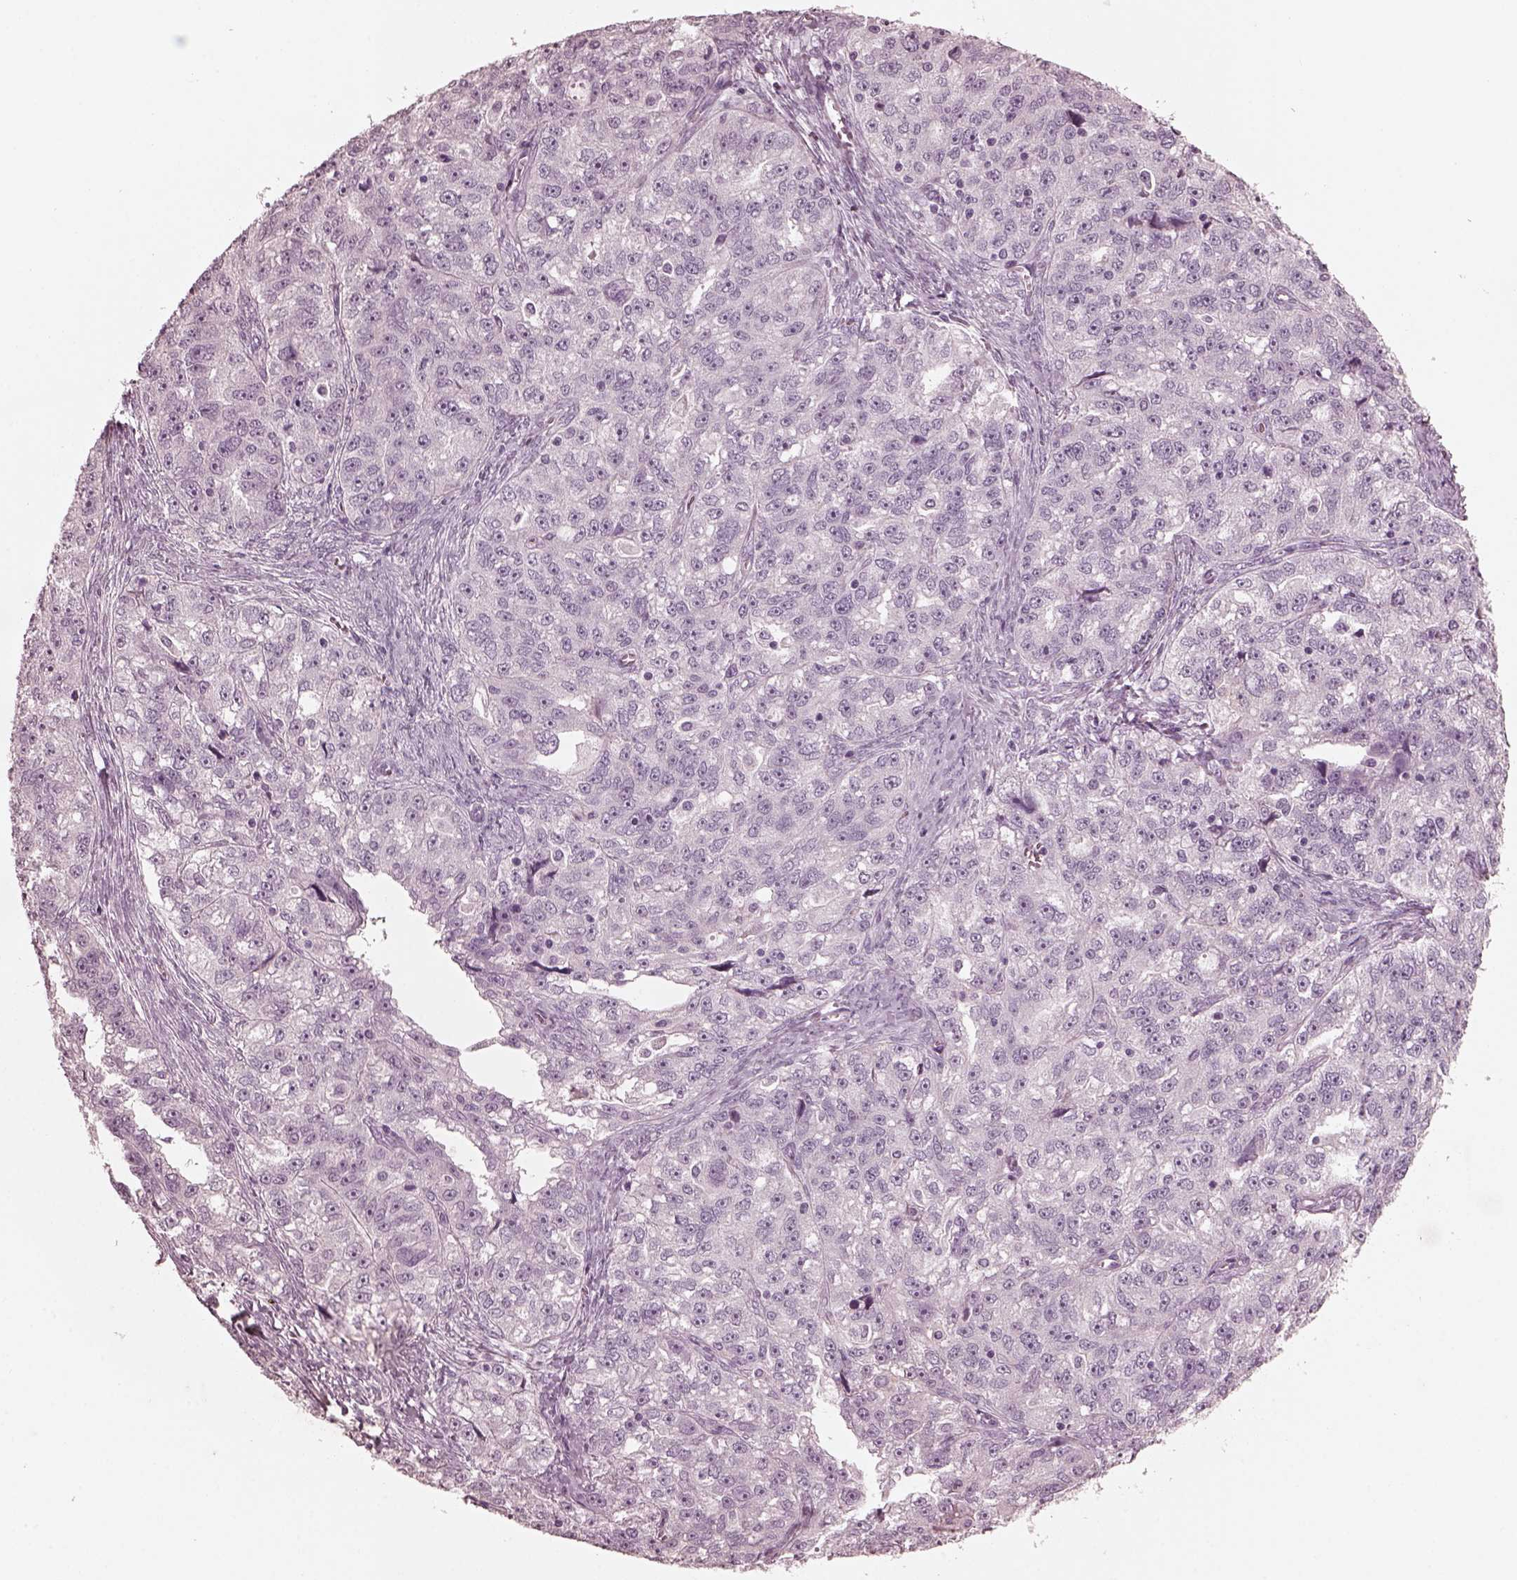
{"staining": {"intensity": "negative", "quantity": "none", "location": "none"}, "tissue": "ovarian cancer", "cell_type": "Tumor cells", "image_type": "cancer", "snomed": [{"axis": "morphology", "description": "Cystadenocarcinoma, serous, NOS"}, {"axis": "topography", "description": "Ovary"}], "caption": "Protein analysis of serous cystadenocarcinoma (ovarian) displays no significant positivity in tumor cells.", "gene": "CGA", "patient": {"sex": "female", "age": 51}}